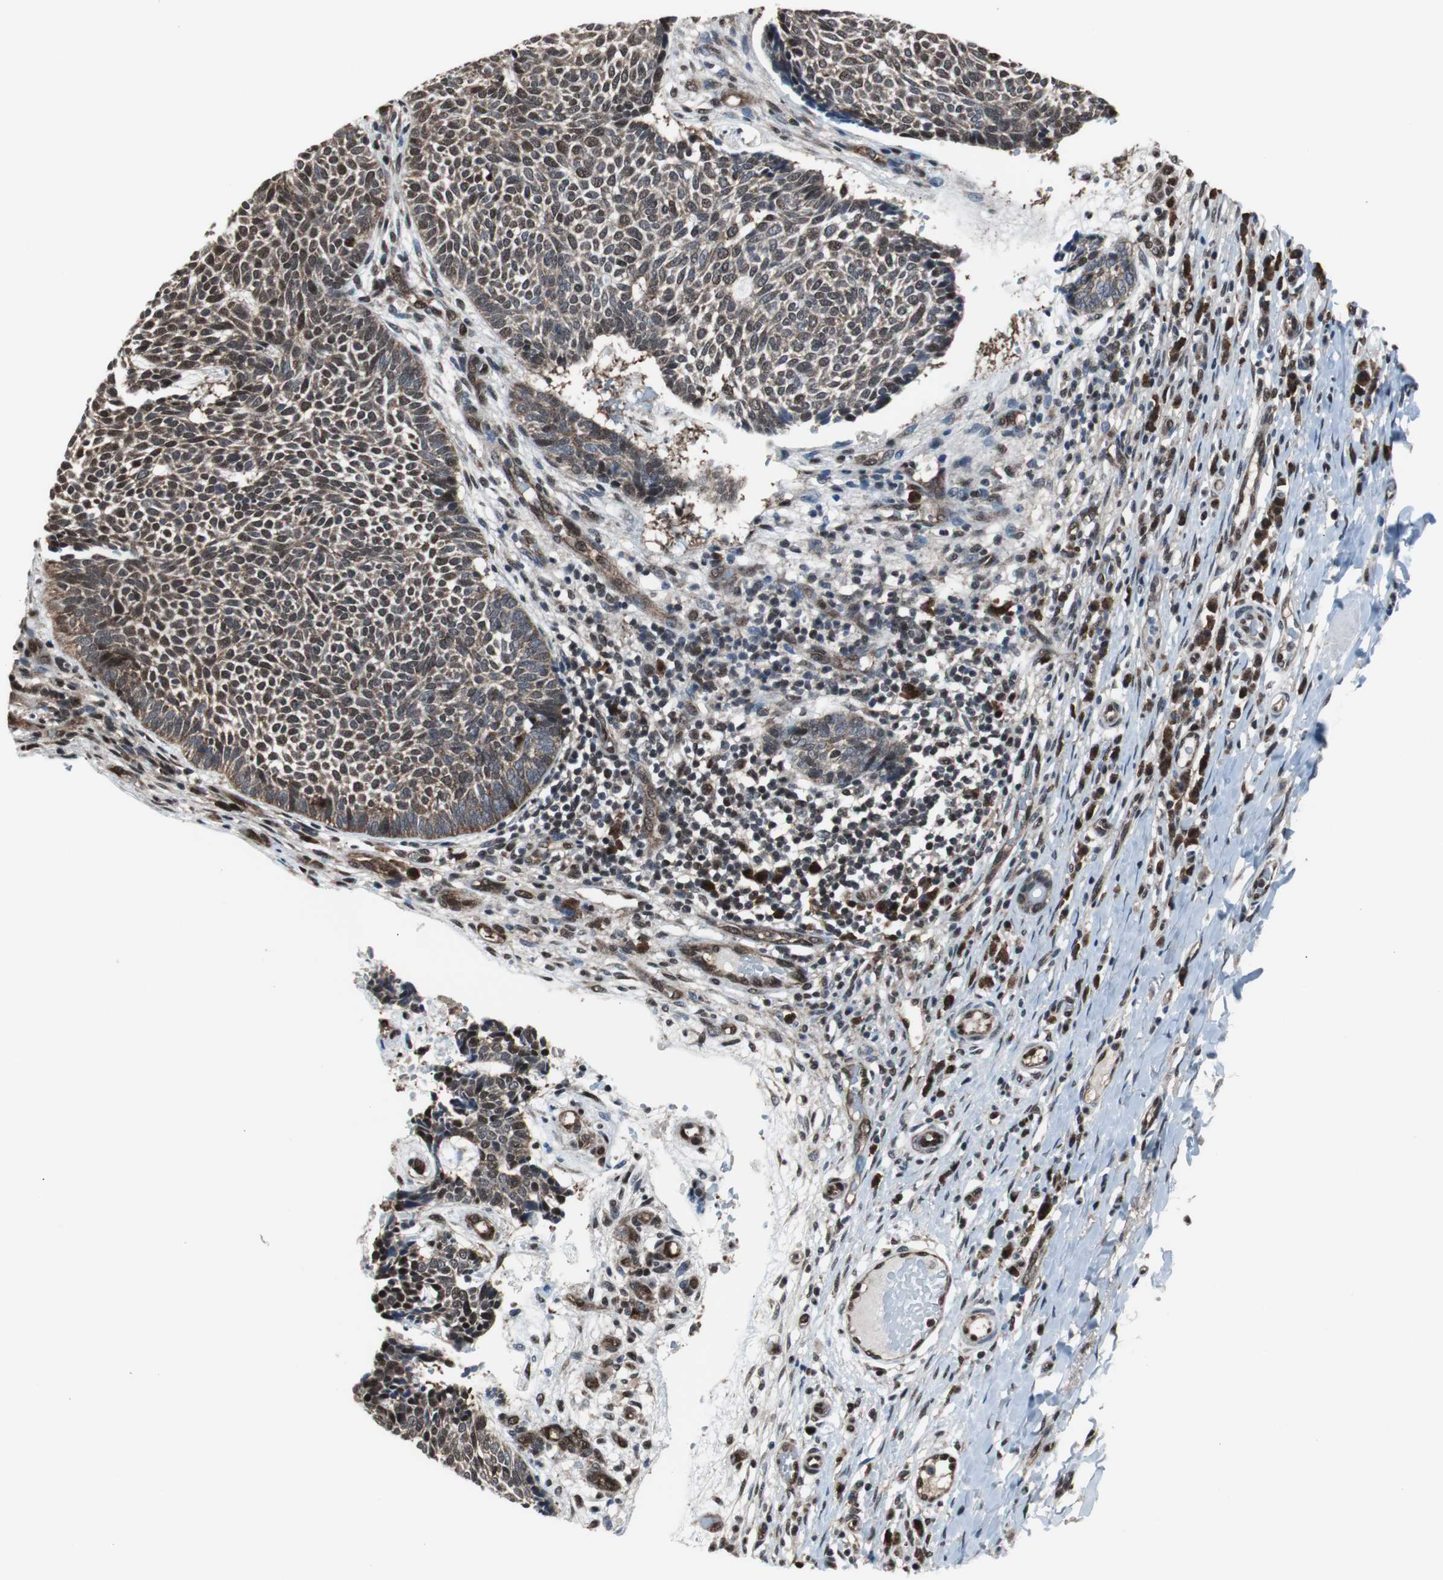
{"staining": {"intensity": "moderate", "quantity": ">75%", "location": "cytoplasmic/membranous,nuclear"}, "tissue": "skin cancer", "cell_type": "Tumor cells", "image_type": "cancer", "snomed": [{"axis": "morphology", "description": "Normal tissue, NOS"}, {"axis": "morphology", "description": "Basal cell carcinoma"}, {"axis": "topography", "description": "Skin"}], "caption": "Immunohistochemical staining of human skin basal cell carcinoma reveals medium levels of moderate cytoplasmic/membranous and nuclear positivity in approximately >75% of tumor cells. (Brightfield microscopy of DAB IHC at high magnification).", "gene": "VCP", "patient": {"sex": "male", "age": 87}}